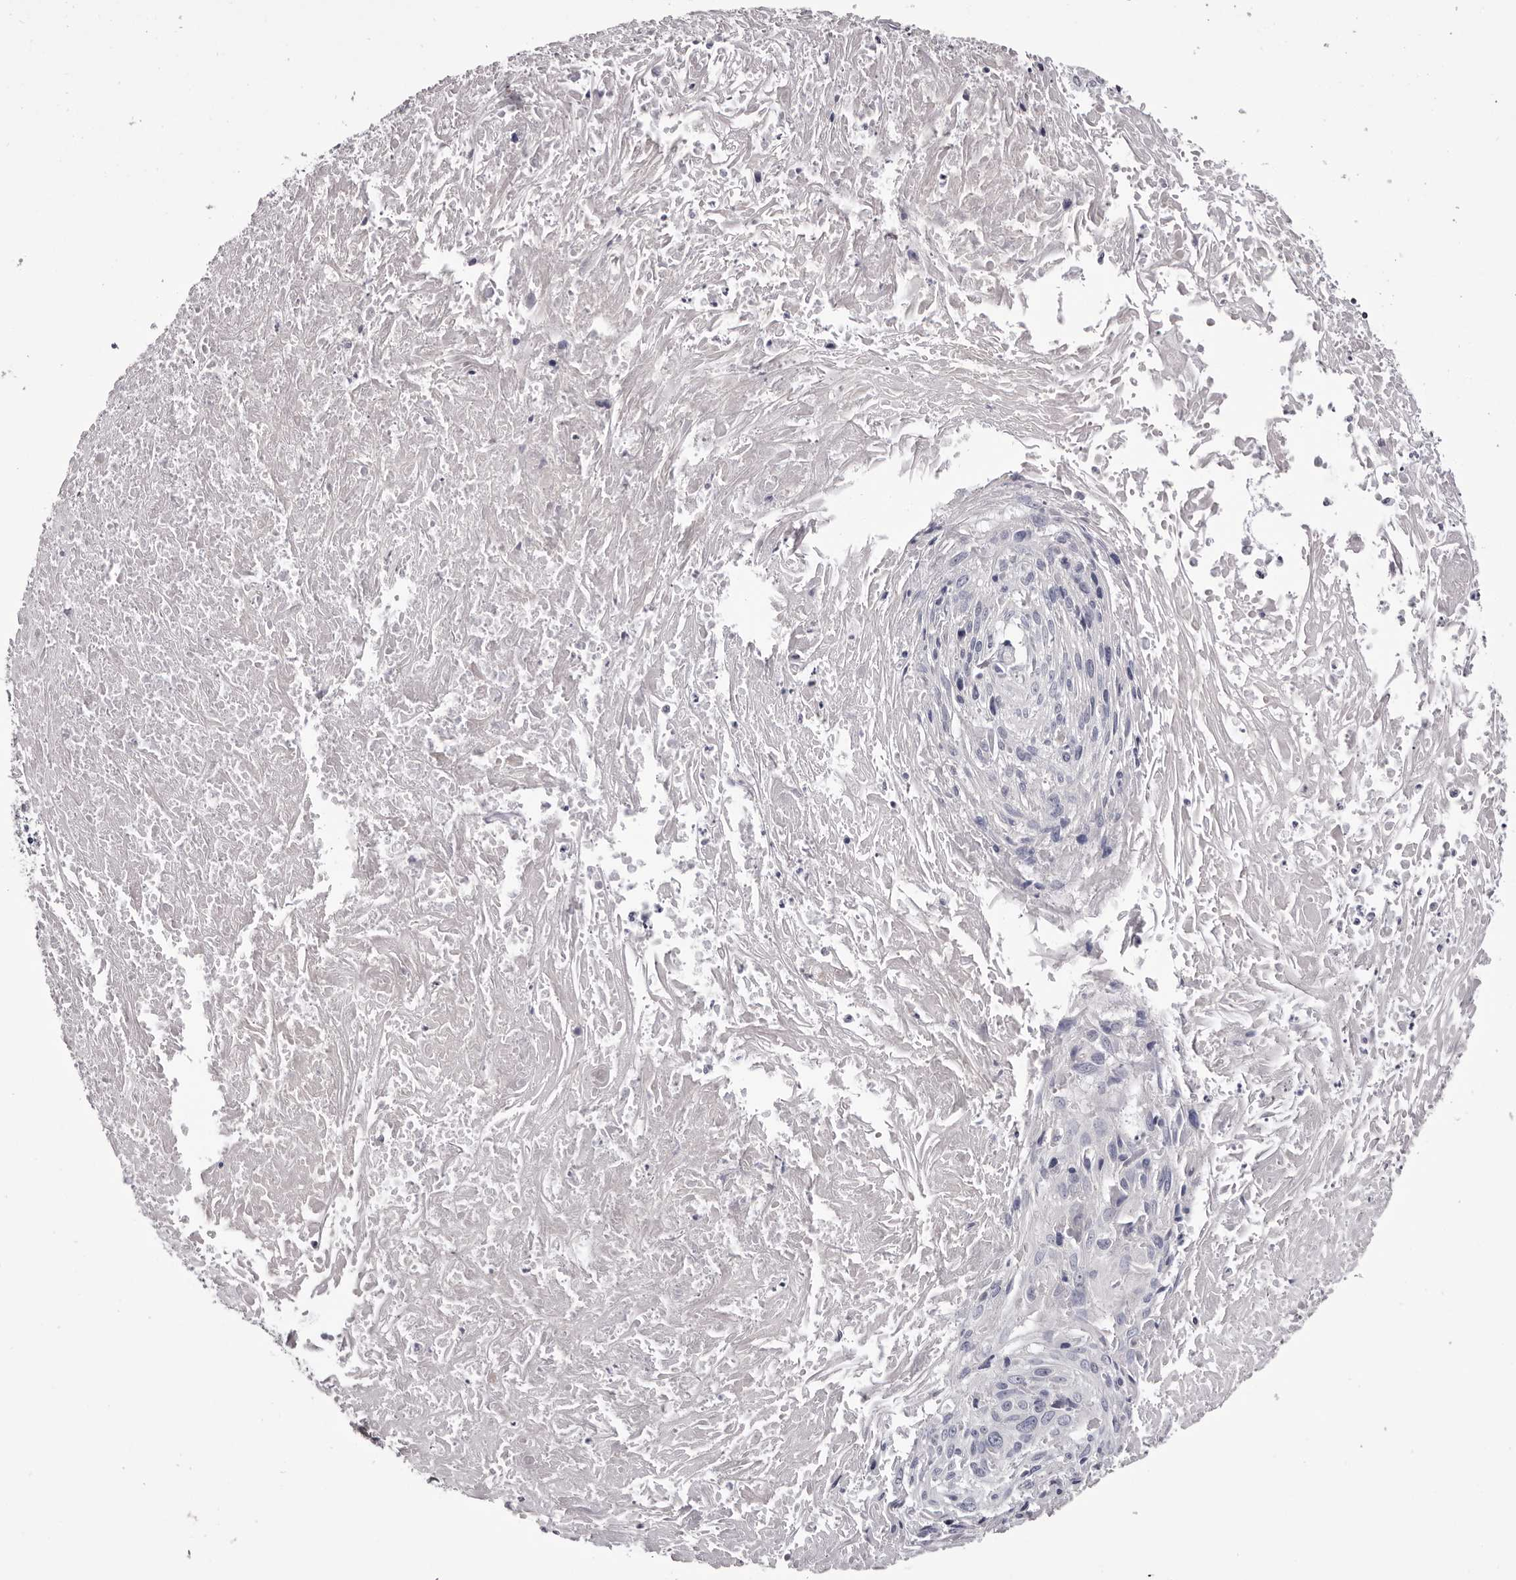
{"staining": {"intensity": "negative", "quantity": "none", "location": "none"}, "tissue": "cervical cancer", "cell_type": "Tumor cells", "image_type": "cancer", "snomed": [{"axis": "morphology", "description": "Squamous cell carcinoma, NOS"}, {"axis": "topography", "description": "Cervix"}], "caption": "Immunohistochemistry (IHC) micrograph of neoplastic tissue: cervical cancer (squamous cell carcinoma) stained with DAB (3,3'-diaminobenzidine) shows no significant protein staining in tumor cells.", "gene": "CA6", "patient": {"sex": "female", "age": 51}}